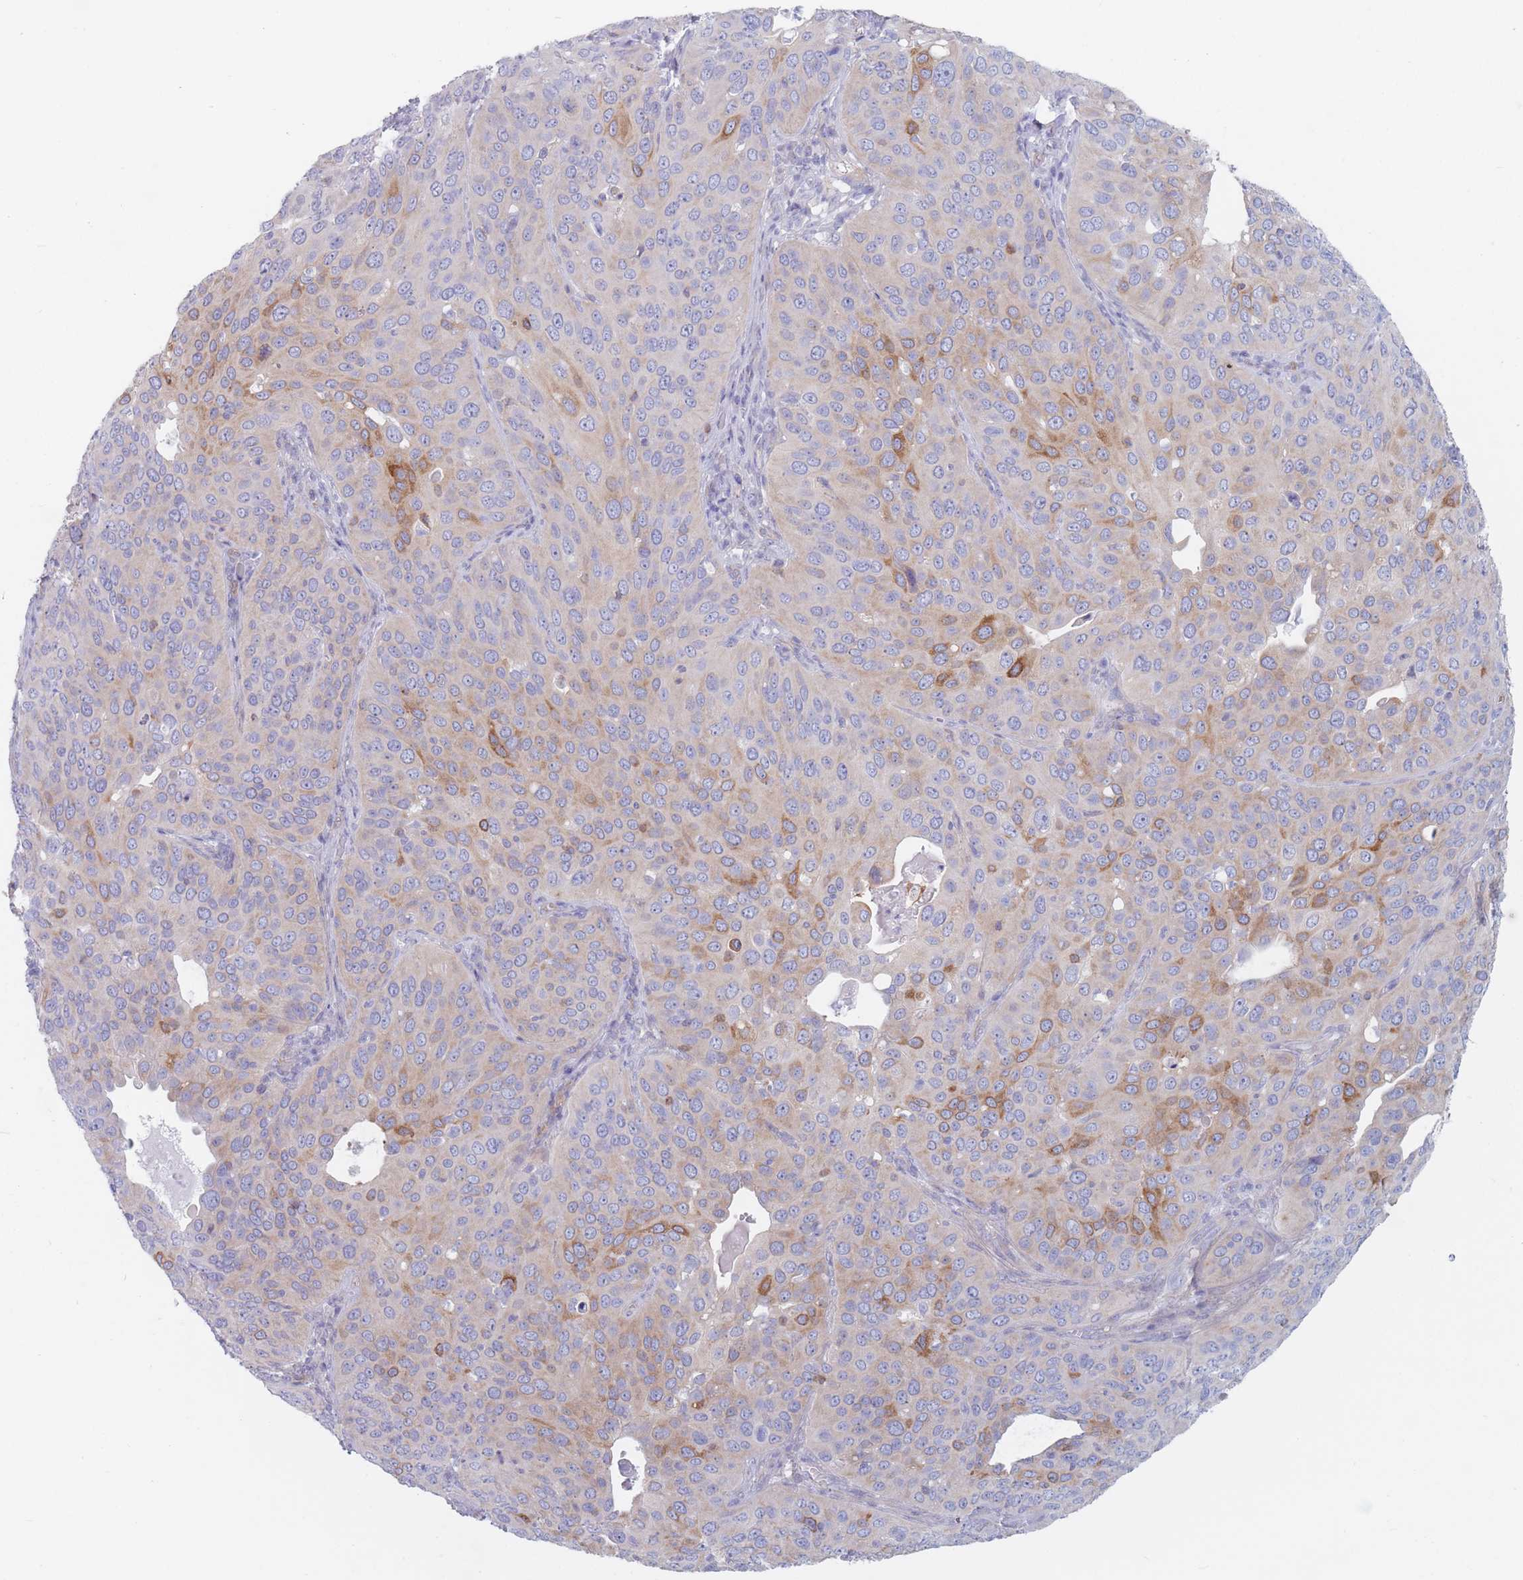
{"staining": {"intensity": "moderate", "quantity": "<25%", "location": "cytoplasmic/membranous"}, "tissue": "cervical cancer", "cell_type": "Tumor cells", "image_type": "cancer", "snomed": [{"axis": "morphology", "description": "Squamous cell carcinoma, NOS"}, {"axis": "topography", "description": "Cervix"}], "caption": "Tumor cells exhibit low levels of moderate cytoplasmic/membranous expression in approximately <25% of cells in human cervical cancer (squamous cell carcinoma). (Brightfield microscopy of DAB IHC at high magnification).", "gene": "PLPP1", "patient": {"sex": "female", "age": 36}}